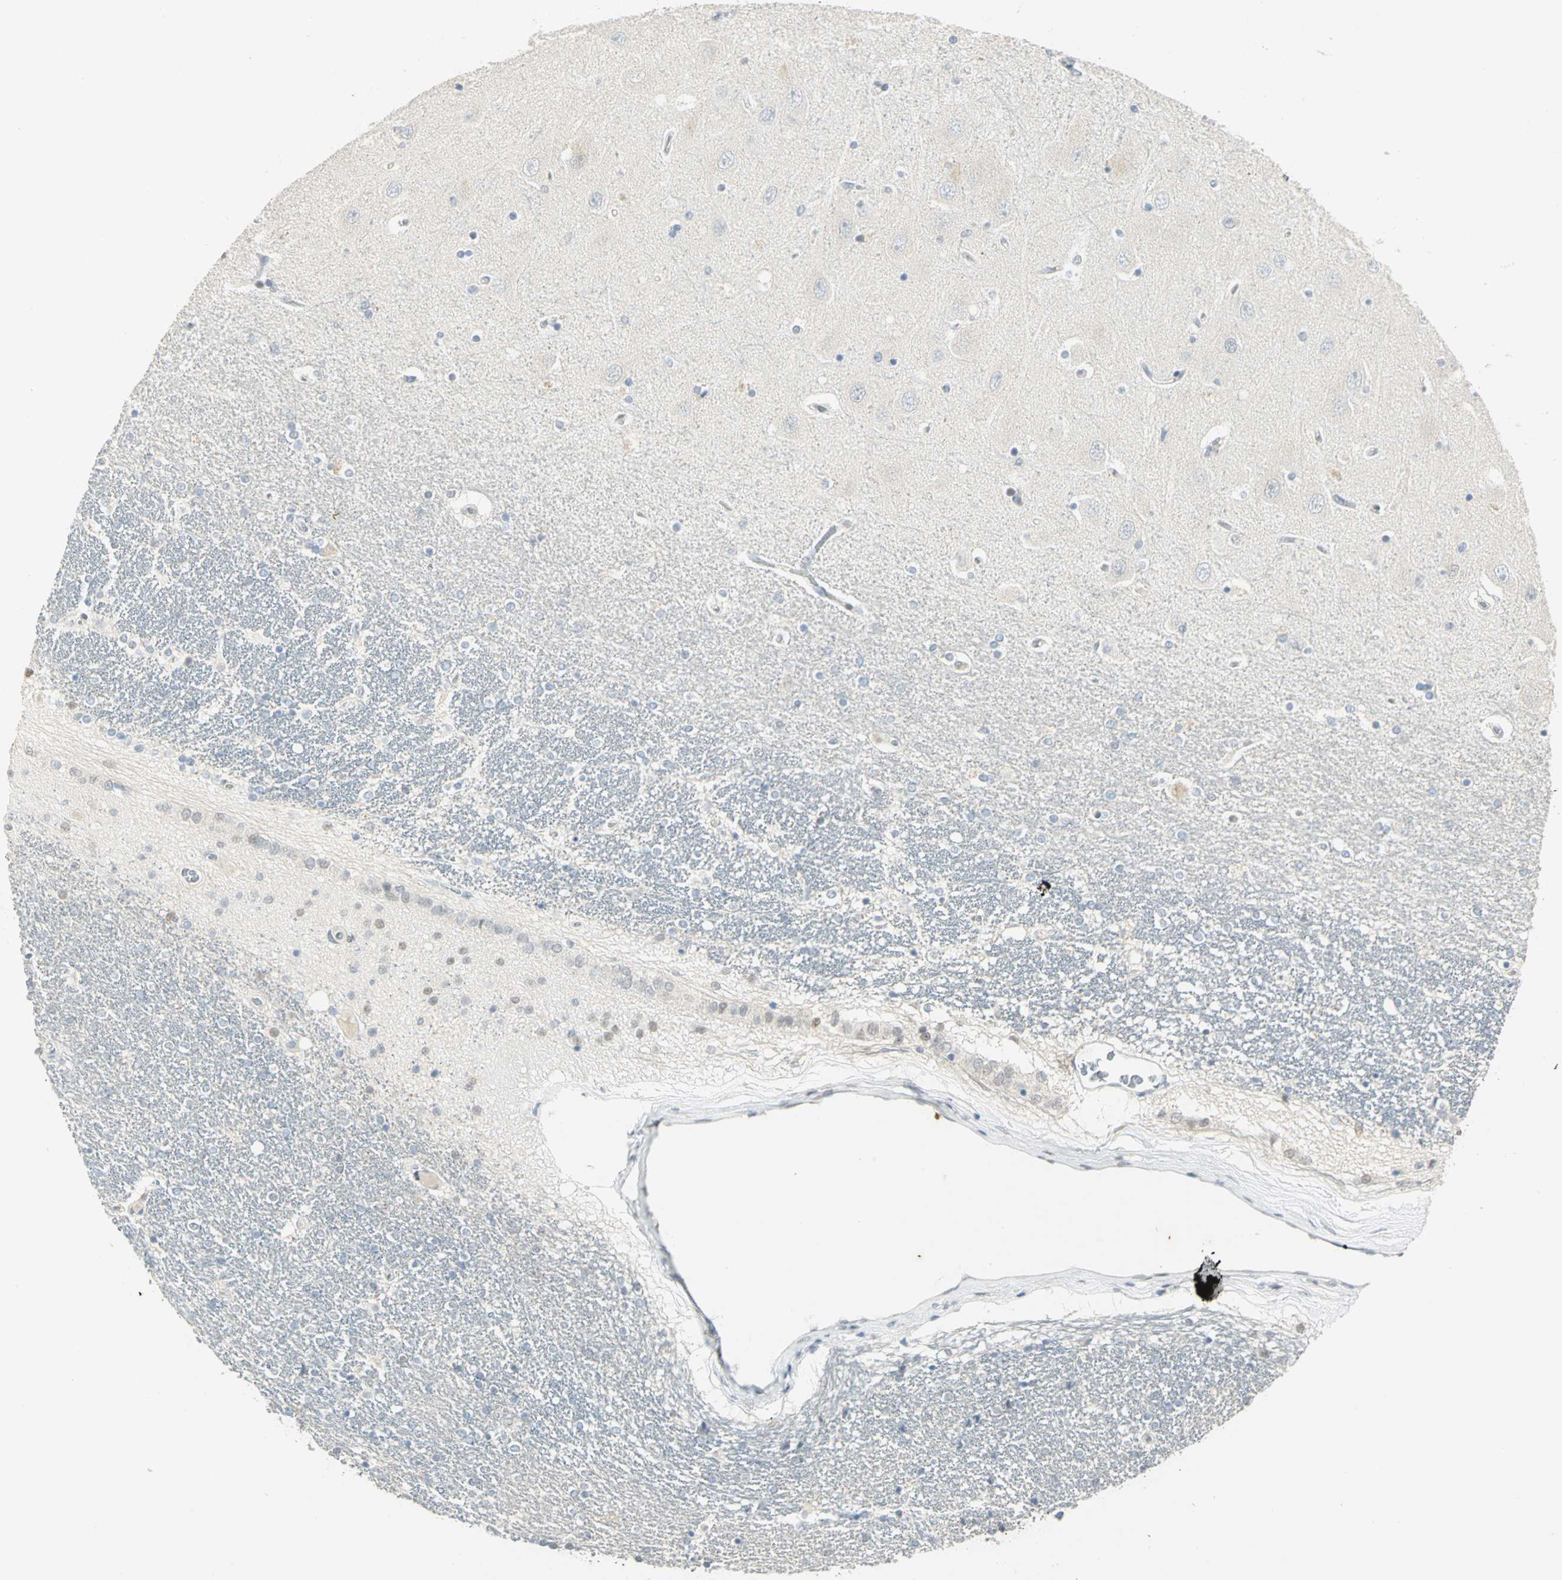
{"staining": {"intensity": "negative", "quantity": "none", "location": "none"}, "tissue": "hippocampus", "cell_type": "Glial cells", "image_type": "normal", "snomed": [{"axis": "morphology", "description": "Normal tissue, NOS"}, {"axis": "topography", "description": "Hippocampus"}], "caption": "Image shows no significant protein positivity in glial cells of normal hippocampus.", "gene": "BCL6", "patient": {"sex": "female", "age": 54}}